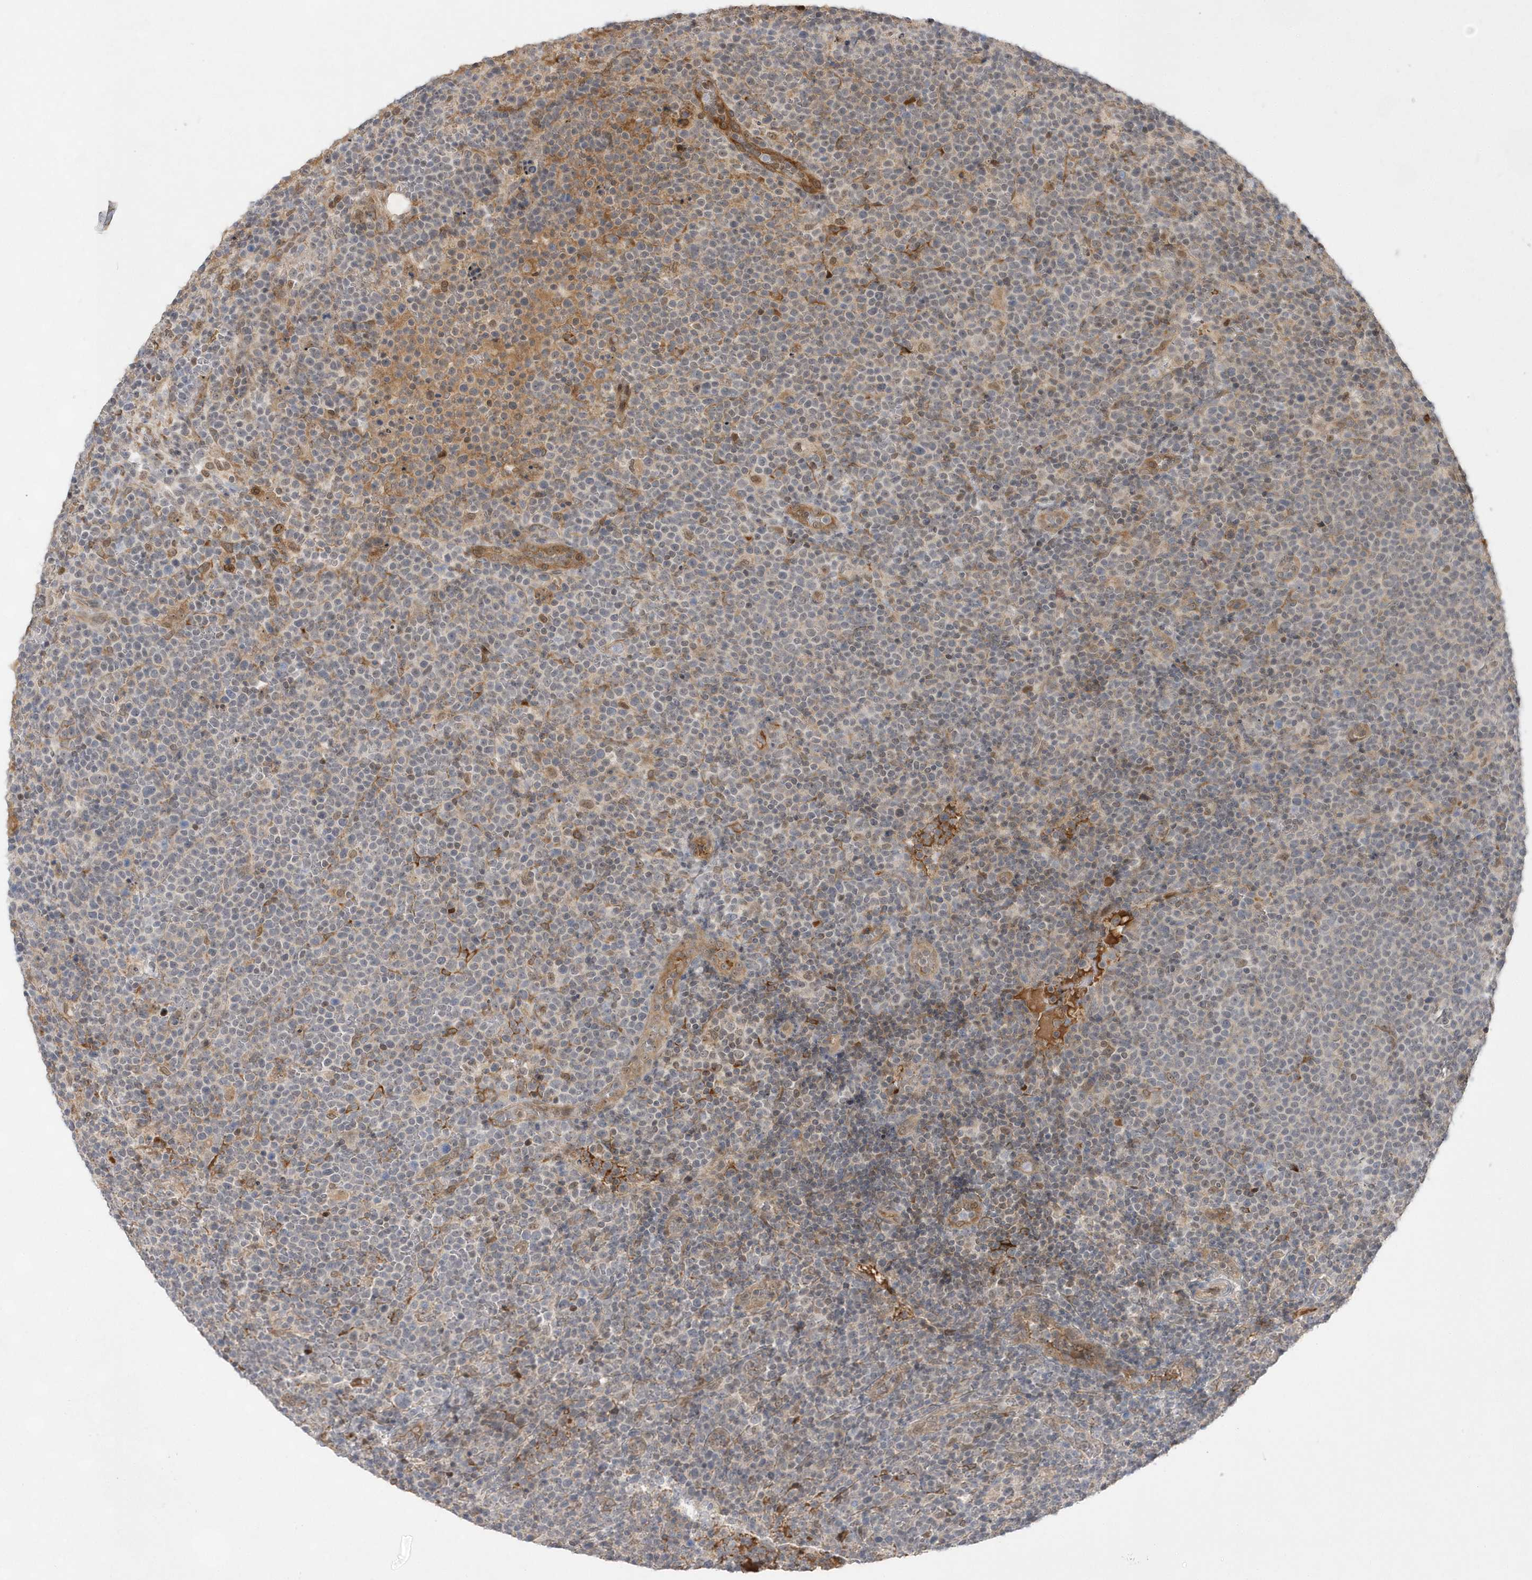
{"staining": {"intensity": "negative", "quantity": "none", "location": "none"}, "tissue": "lymphoma", "cell_type": "Tumor cells", "image_type": "cancer", "snomed": [{"axis": "morphology", "description": "Malignant lymphoma, non-Hodgkin's type, High grade"}, {"axis": "topography", "description": "Lymph node"}], "caption": "The micrograph shows no staining of tumor cells in lymphoma.", "gene": "TMEM132B", "patient": {"sex": "male", "age": 61}}